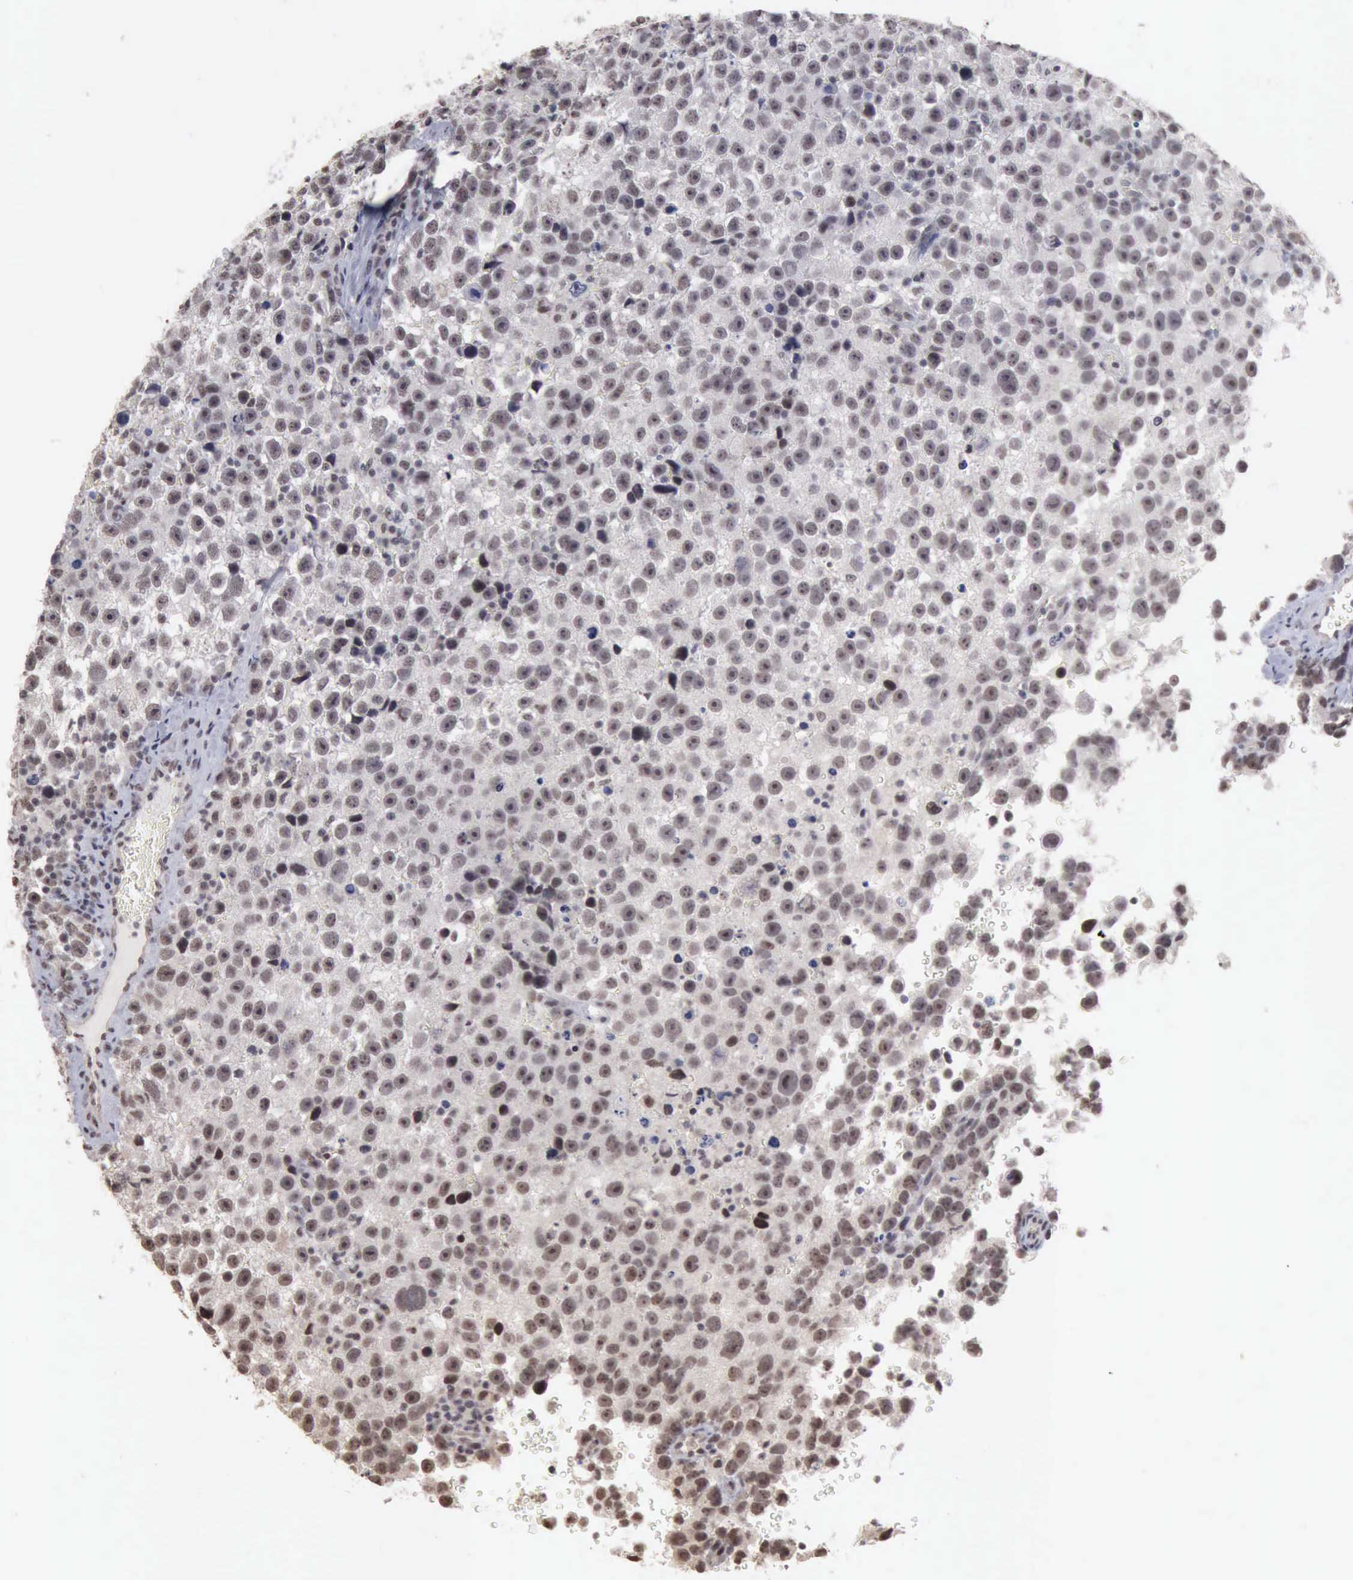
{"staining": {"intensity": "weak", "quantity": "25%-75%", "location": "nuclear"}, "tissue": "testis cancer", "cell_type": "Tumor cells", "image_type": "cancer", "snomed": [{"axis": "morphology", "description": "Seminoma, NOS"}, {"axis": "topography", "description": "Testis"}], "caption": "Immunohistochemistry (DAB) staining of testis seminoma demonstrates weak nuclear protein positivity in approximately 25%-75% of tumor cells.", "gene": "TAF1", "patient": {"sex": "male", "age": 33}}